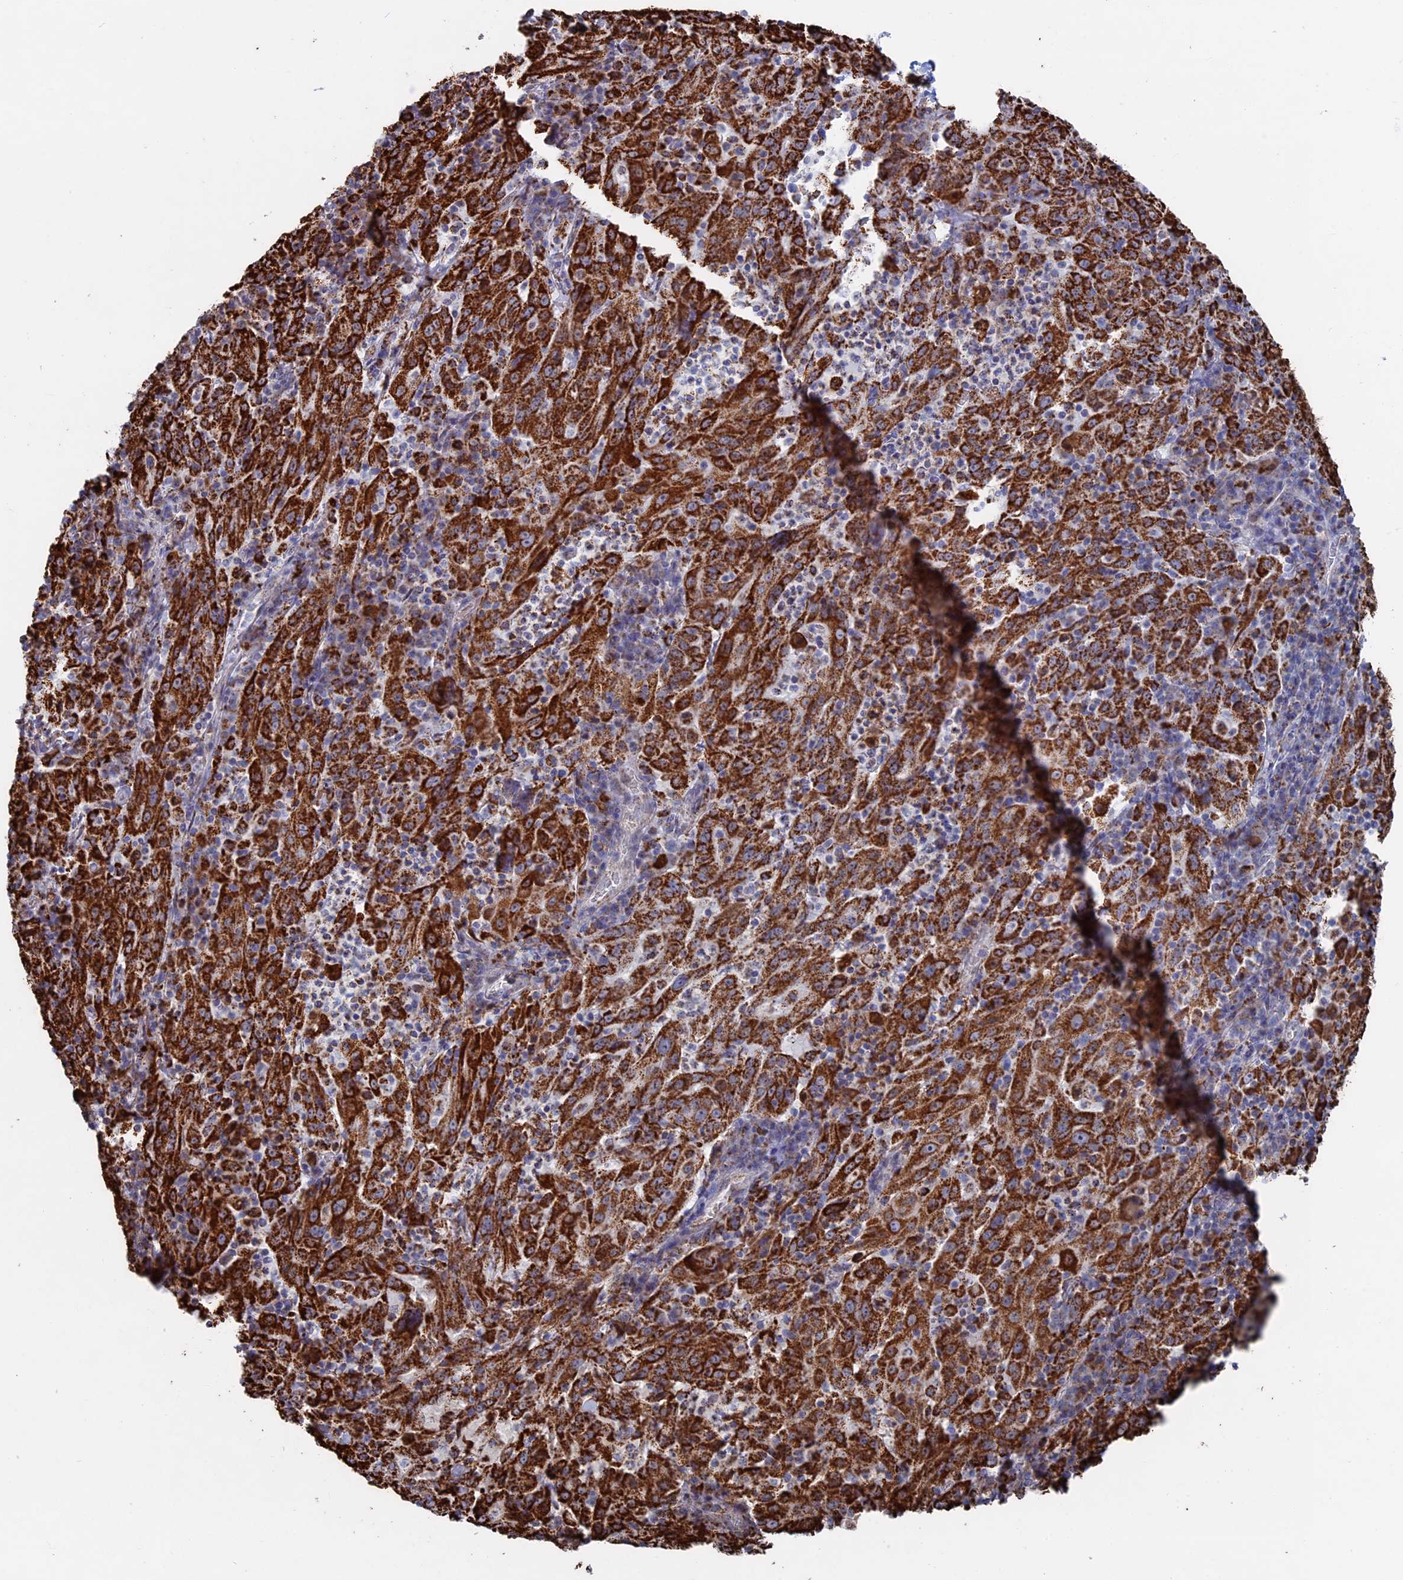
{"staining": {"intensity": "strong", "quantity": ">75%", "location": "cytoplasmic/membranous"}, "tissue": "pancreatic cancer", "cell_type": "Tumor cells", "image_type": "cancer", "snomed": [{"axis": "morphology", "description": "Adenocarcinoma, NOS"}, {"axis": "topography", "description": "Pancreas"}], "caption": "Protein staining reveals strong cytoplasmic/membranous expression in approximately >75% of tumor cells in pancreatic cancer. Nuclei are stained in blue.", "gene": "SEC24D", "patient": {"sex": "male", "age": 63}}